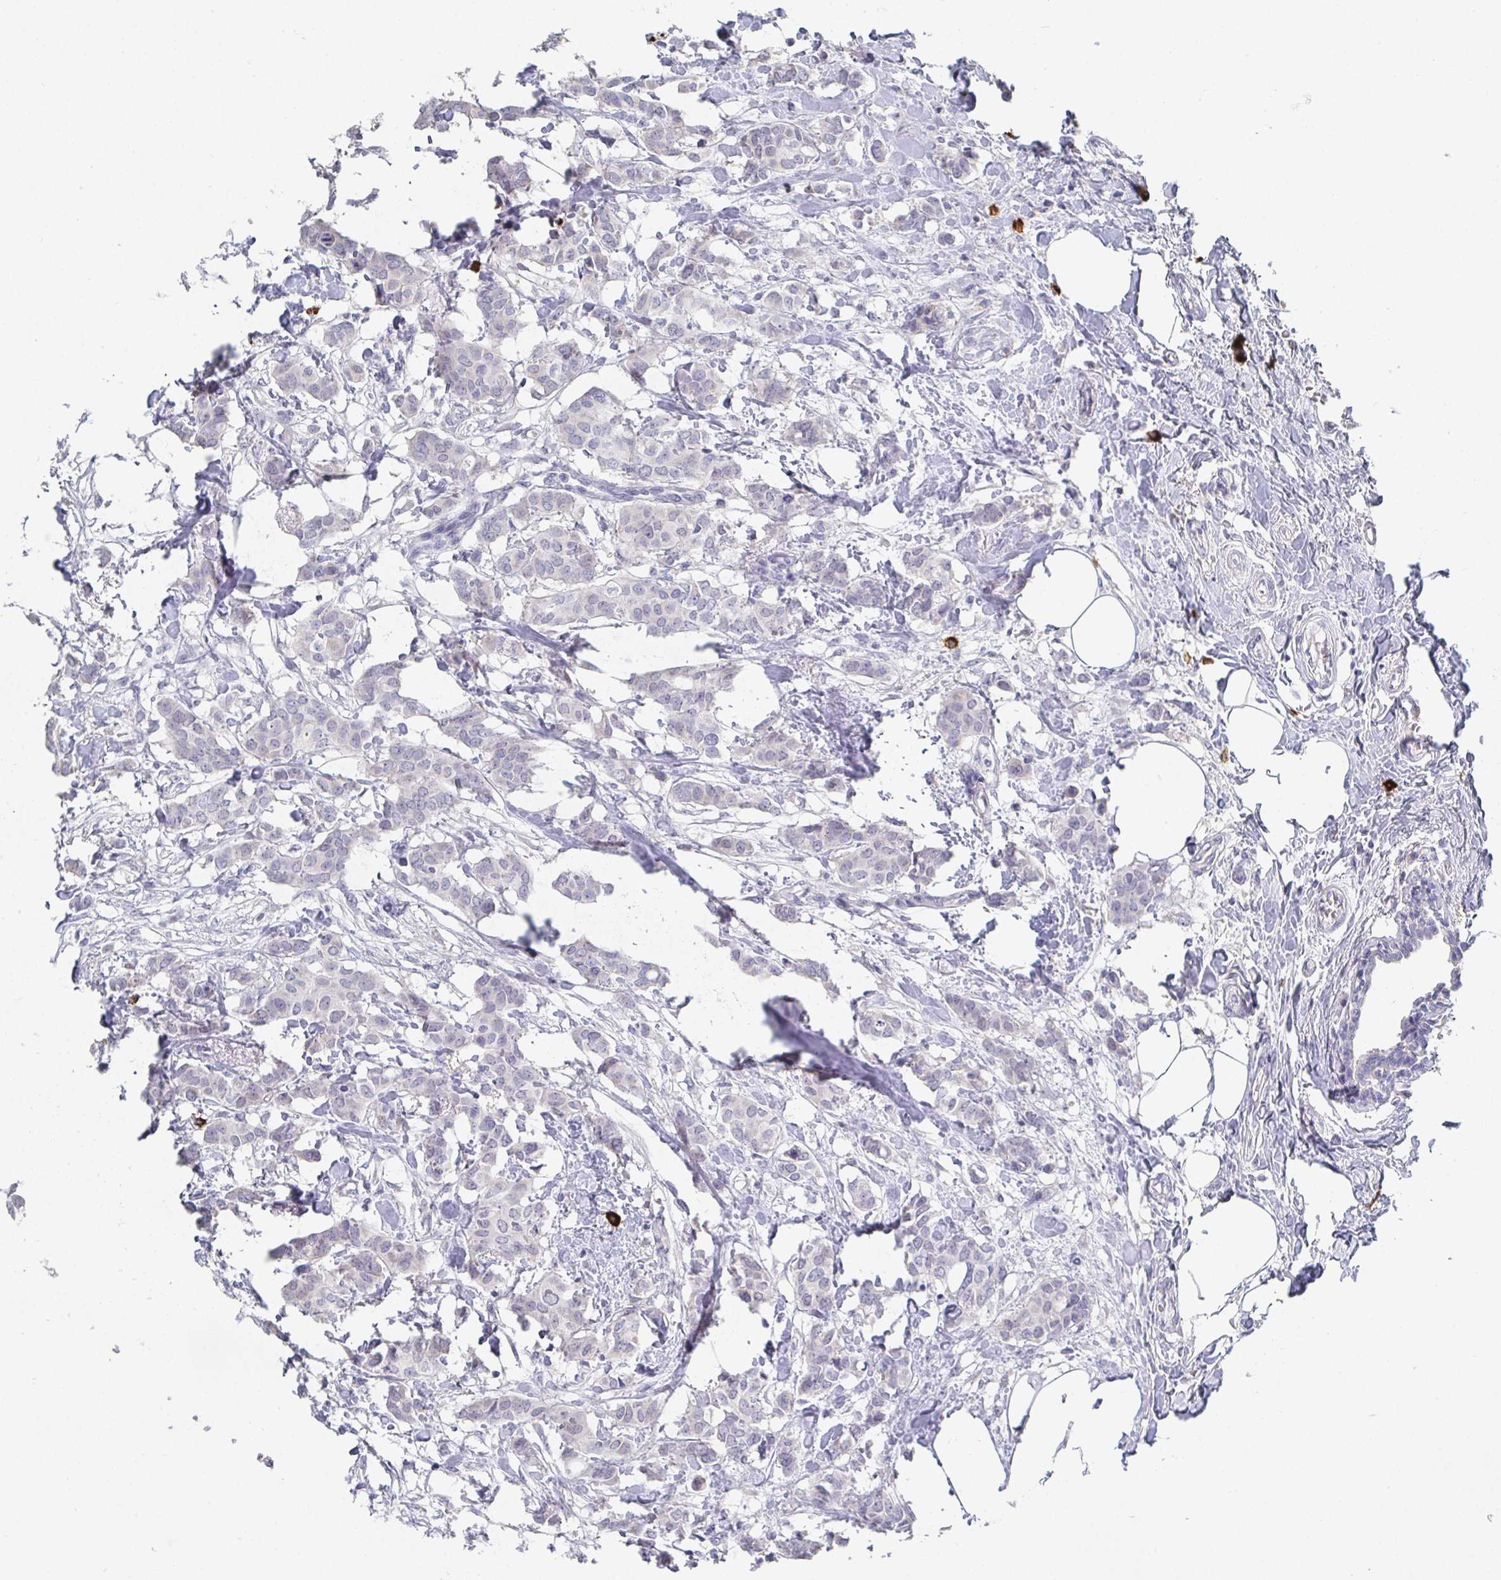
{"staining": {"intensity": "negative", "quantity": "none", "location": "none"}, "tissue": "breast cancer", "cell_type": "Tumor cells", "image_type": "cancer", "snomed": [{"axis": "morphology", "description": "Duct carcinoma"}, {"axis": "topography", "description": "Breast"}], "caption": "Tumor cells show no significant protein staining in breast intraductal carcinoma. (DAB (3,3'-diaminobenzidine) immunohistochemistry, high magnification).", "gene": "GRIA1", "patient": {"sex": "female", "age": 62}}